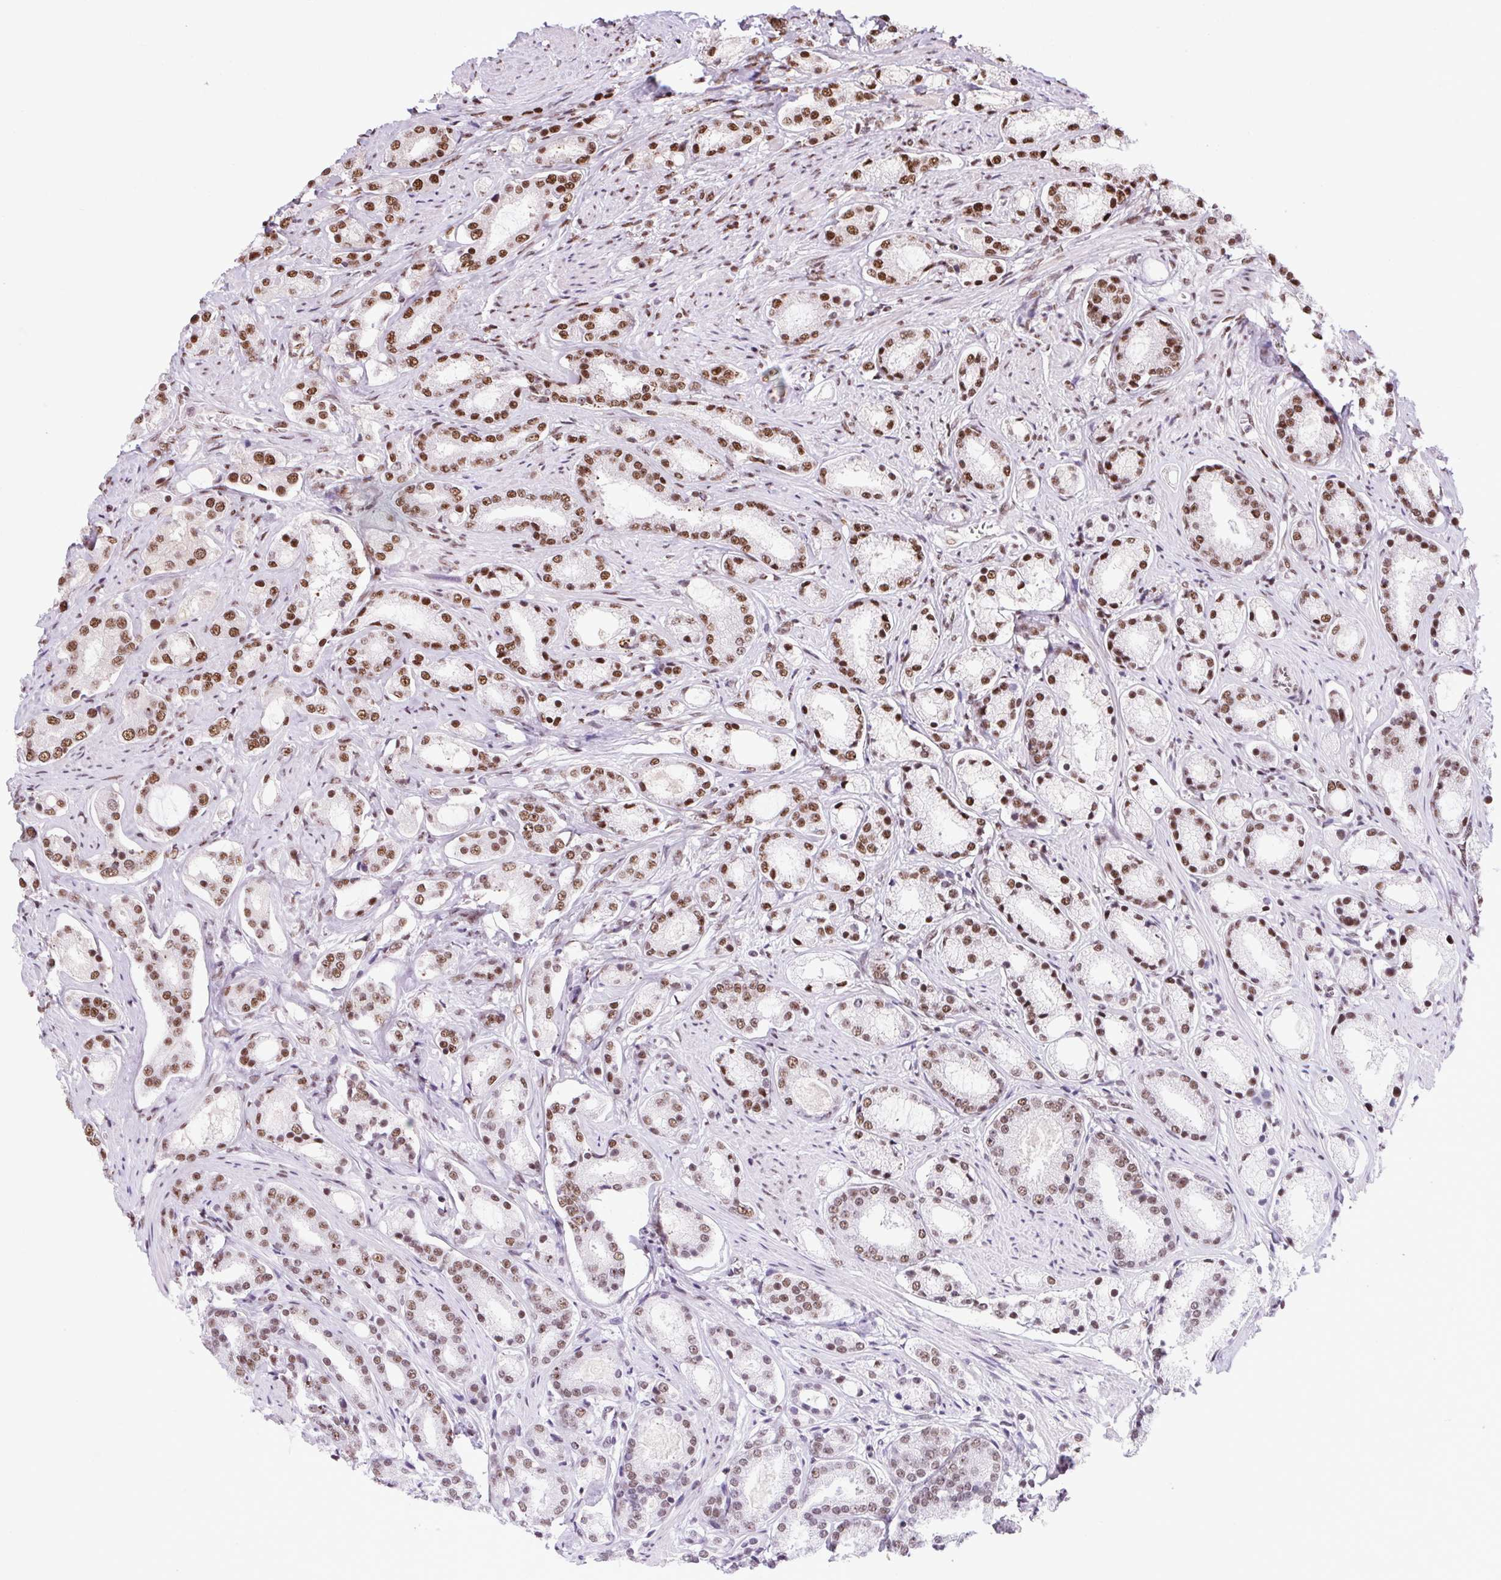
{"staining": {"intensity": "moderate", "quantity": "25%-75%", "location": "nuclear"}, "tissue": "prostate cancer", "cell_type": "Tumor cells", "image_type": "cancer", "snomed": [{"axis": "morphology", "description": "Adenocarcinoma, High grade"}, {"axis": "topography", "description": "Prostate"}], "caption": "Immunohistochemical staining of human prostate cancer (high-grade adenocarcinoma) demonstrates medium levels of moderate nuclear protein expression in approximately 25%-75% of tumor cells. The staining was performed using DAB to visualize the protein expression in brown, while the nuclei were stained in blue with hematoxylin (Magnification: 20x).", "gene": "LDLRAD4", "patient": {"sex": "male", "age": 63}}